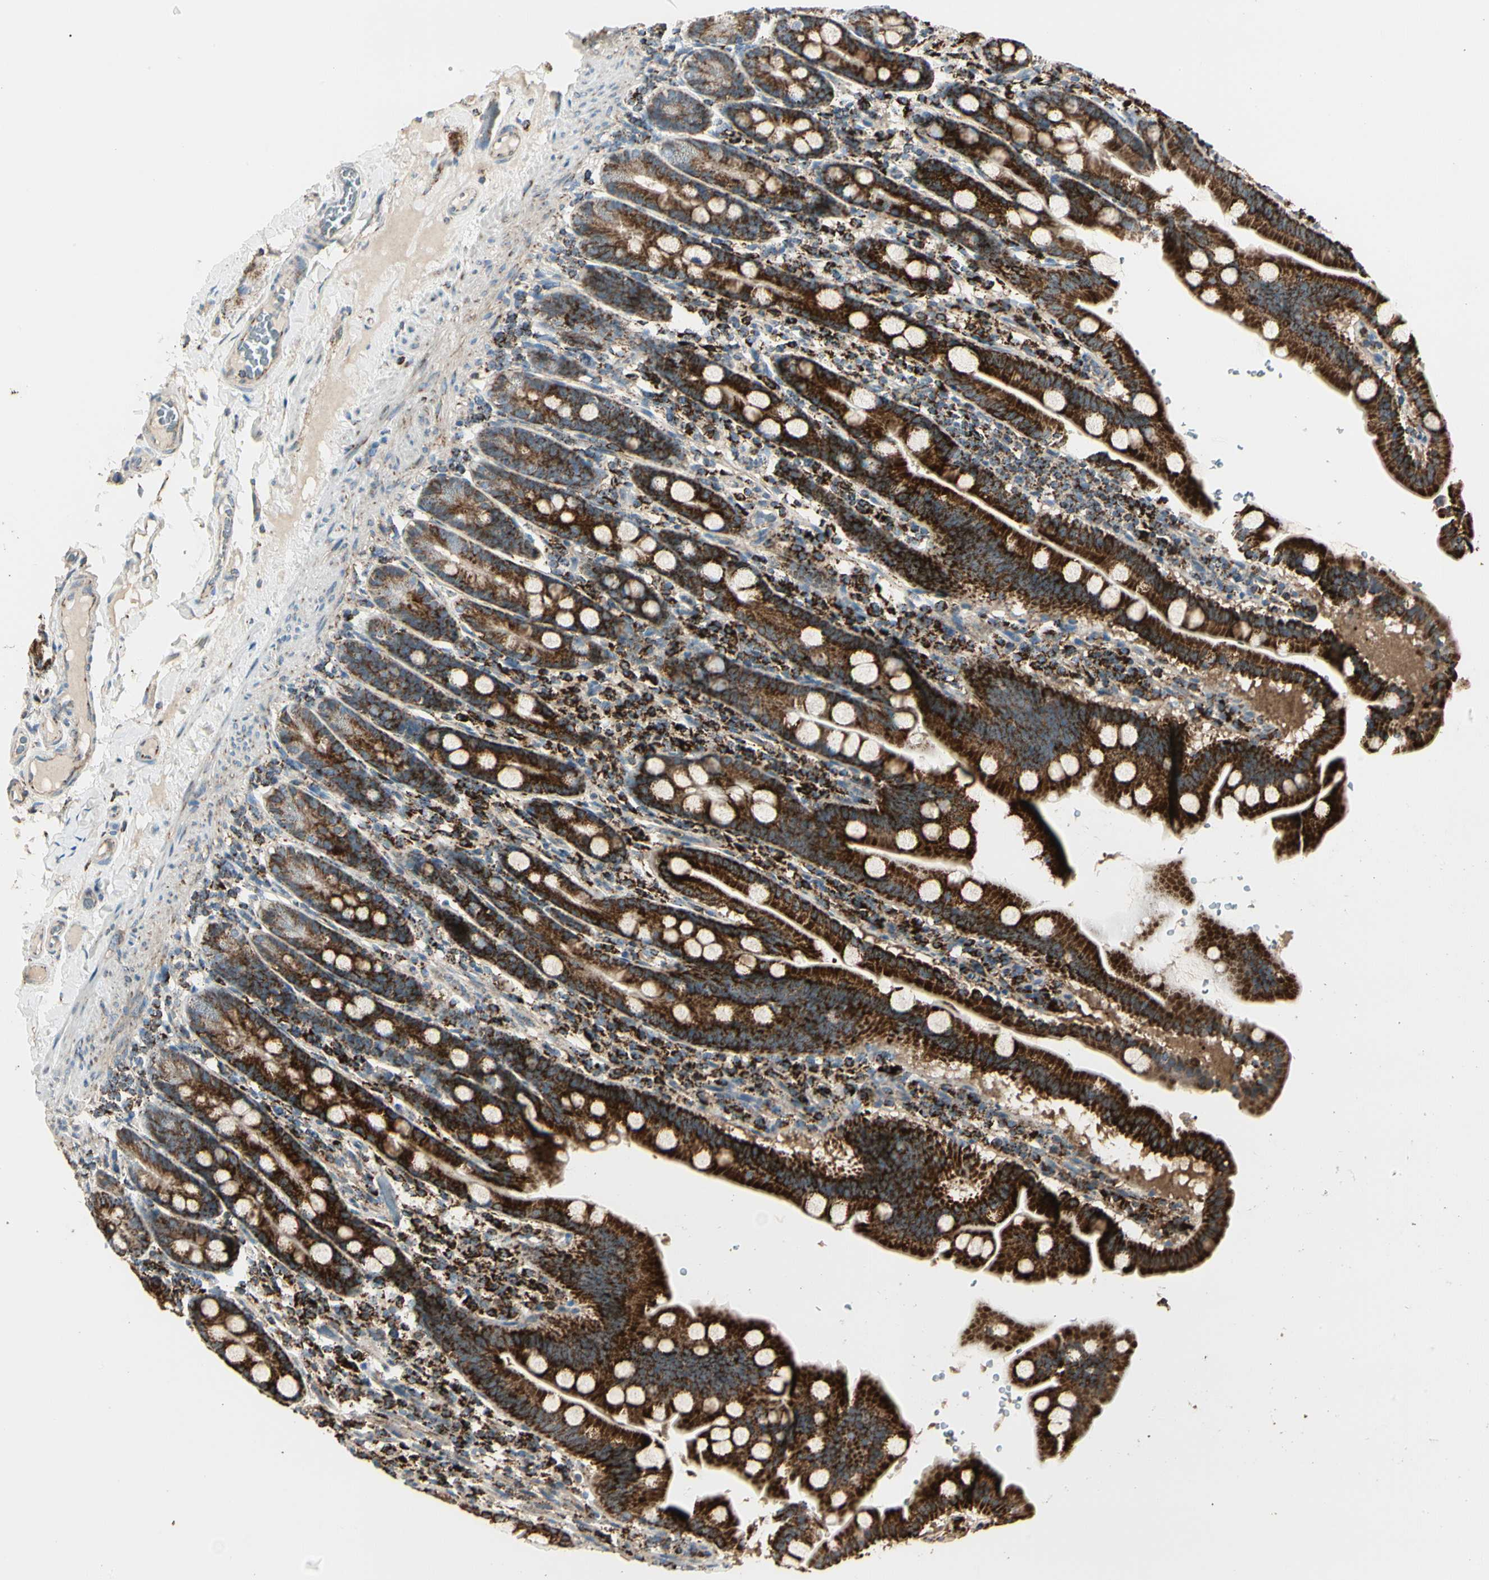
{"staining": {"intensity": "strong", "quantity": ">75%", "location": "cytoplasmic/membranous"}, "tissue": "duodenum", "cell_type": "Glandular cells", "image_type": "normal", "snomed": [{"axis": "morphology", "description": "Normal tissue, NOS"}, {"axis": "topography", "description": "Duodenum"}], "caption": "Protein expression analysis of normal human duodenum reveals strong cytoplasmic/membranous expression in approximately >75% of glandular cells. Immunohistochemistry stains the protein in brown and the nuclei are stained blue.", "gene": "ME2", "patient": {"sex": "male", "age": 50}}